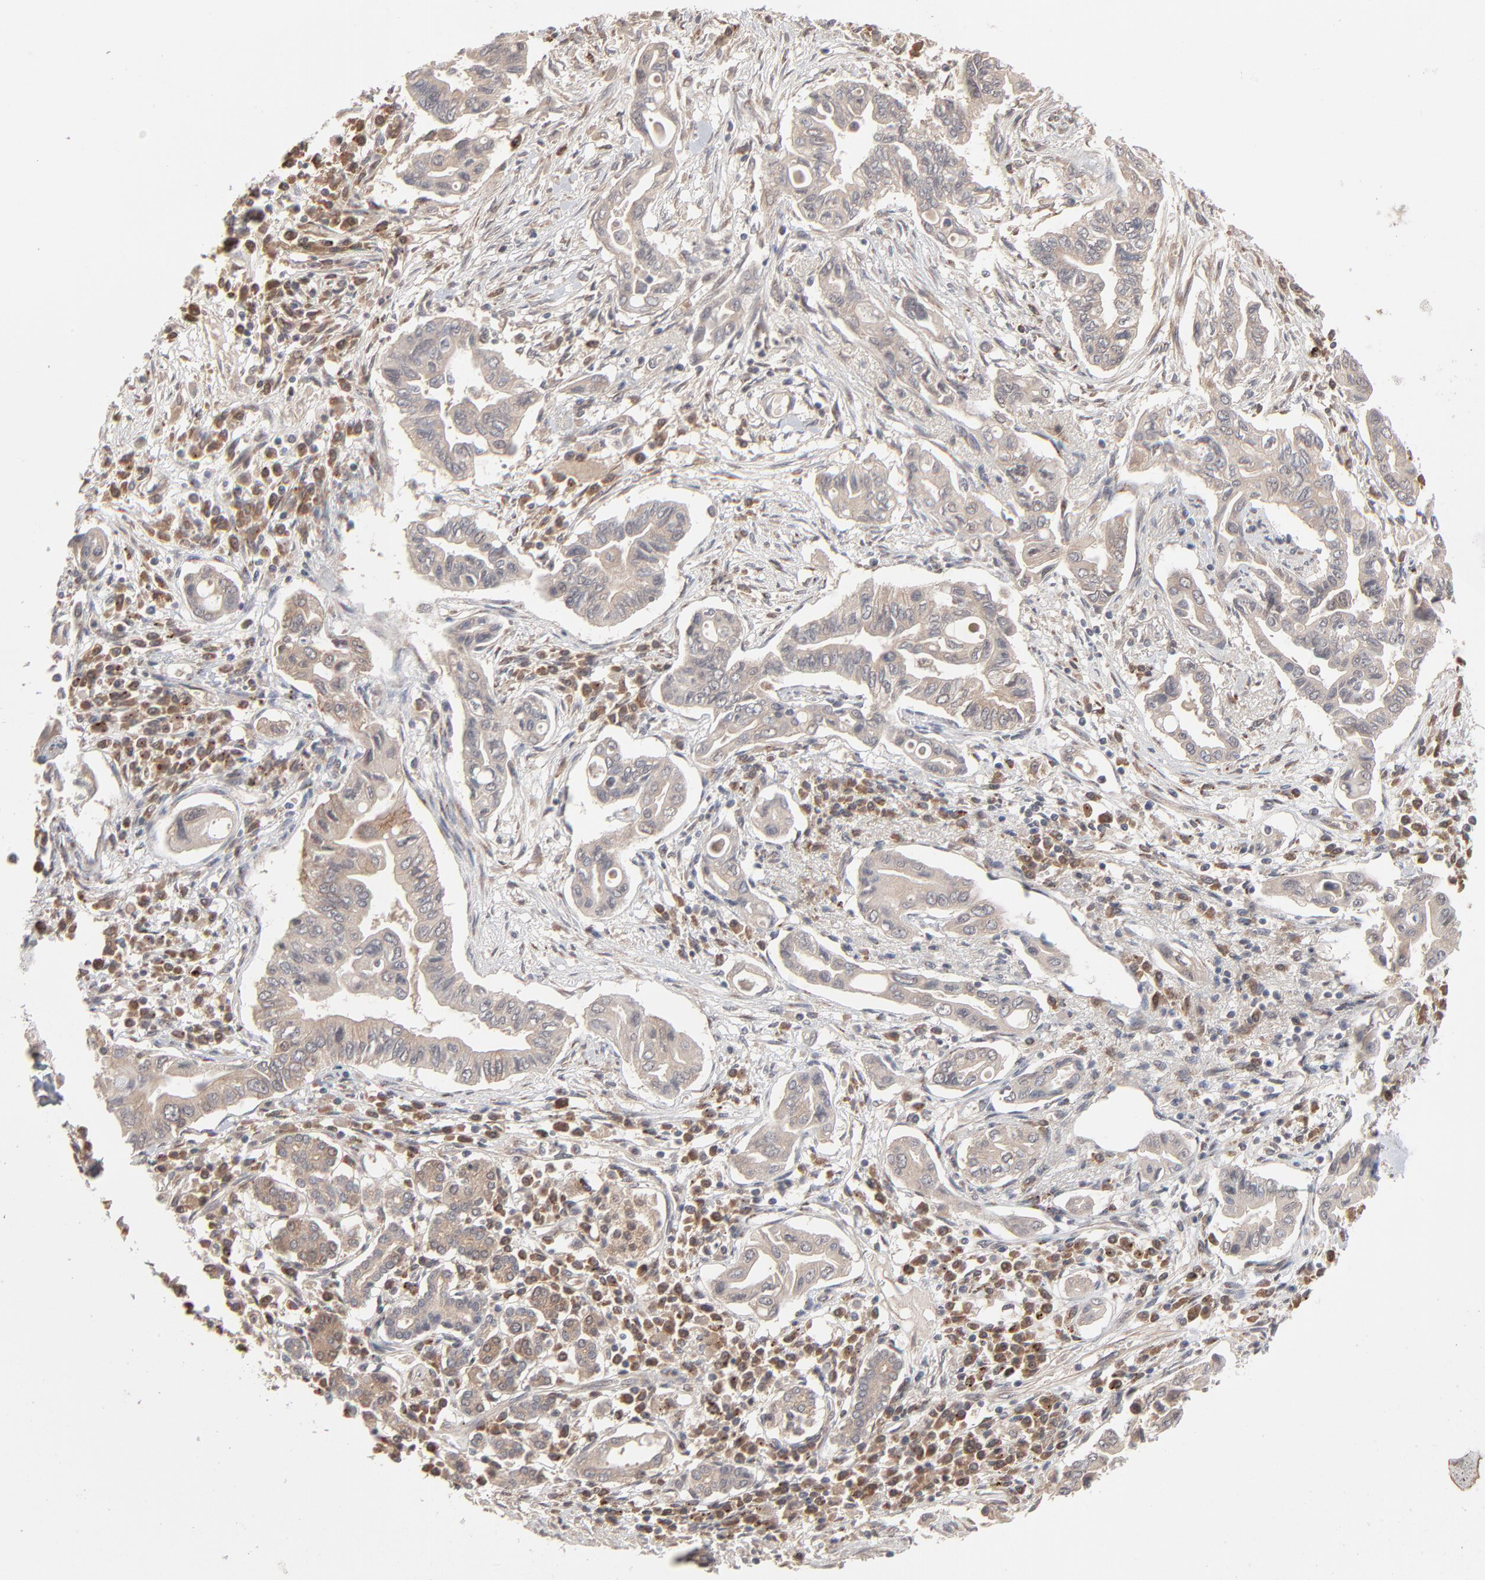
{"staining": {"intensity": "weak", "quantity": ">75%", "location": "cytoplasmic/membranous"}, "tissue": "pancreatic cancer", "cell_type": "Tumor cells", "image_type": "cancer", "snomed": [{"axis": "morphology", "description": "Adenocarcinoma, NOS"}, {"axis": "topography", "description": "Pancreas"}], "caption": "Pancreatic cancer stained with immunohistochemistry displays weak cytoplasmic/membranous positivity in approximately >75% of tumor cells.", "gene": "SCFD1", "patient": {"sex": "female", "age": 57}}